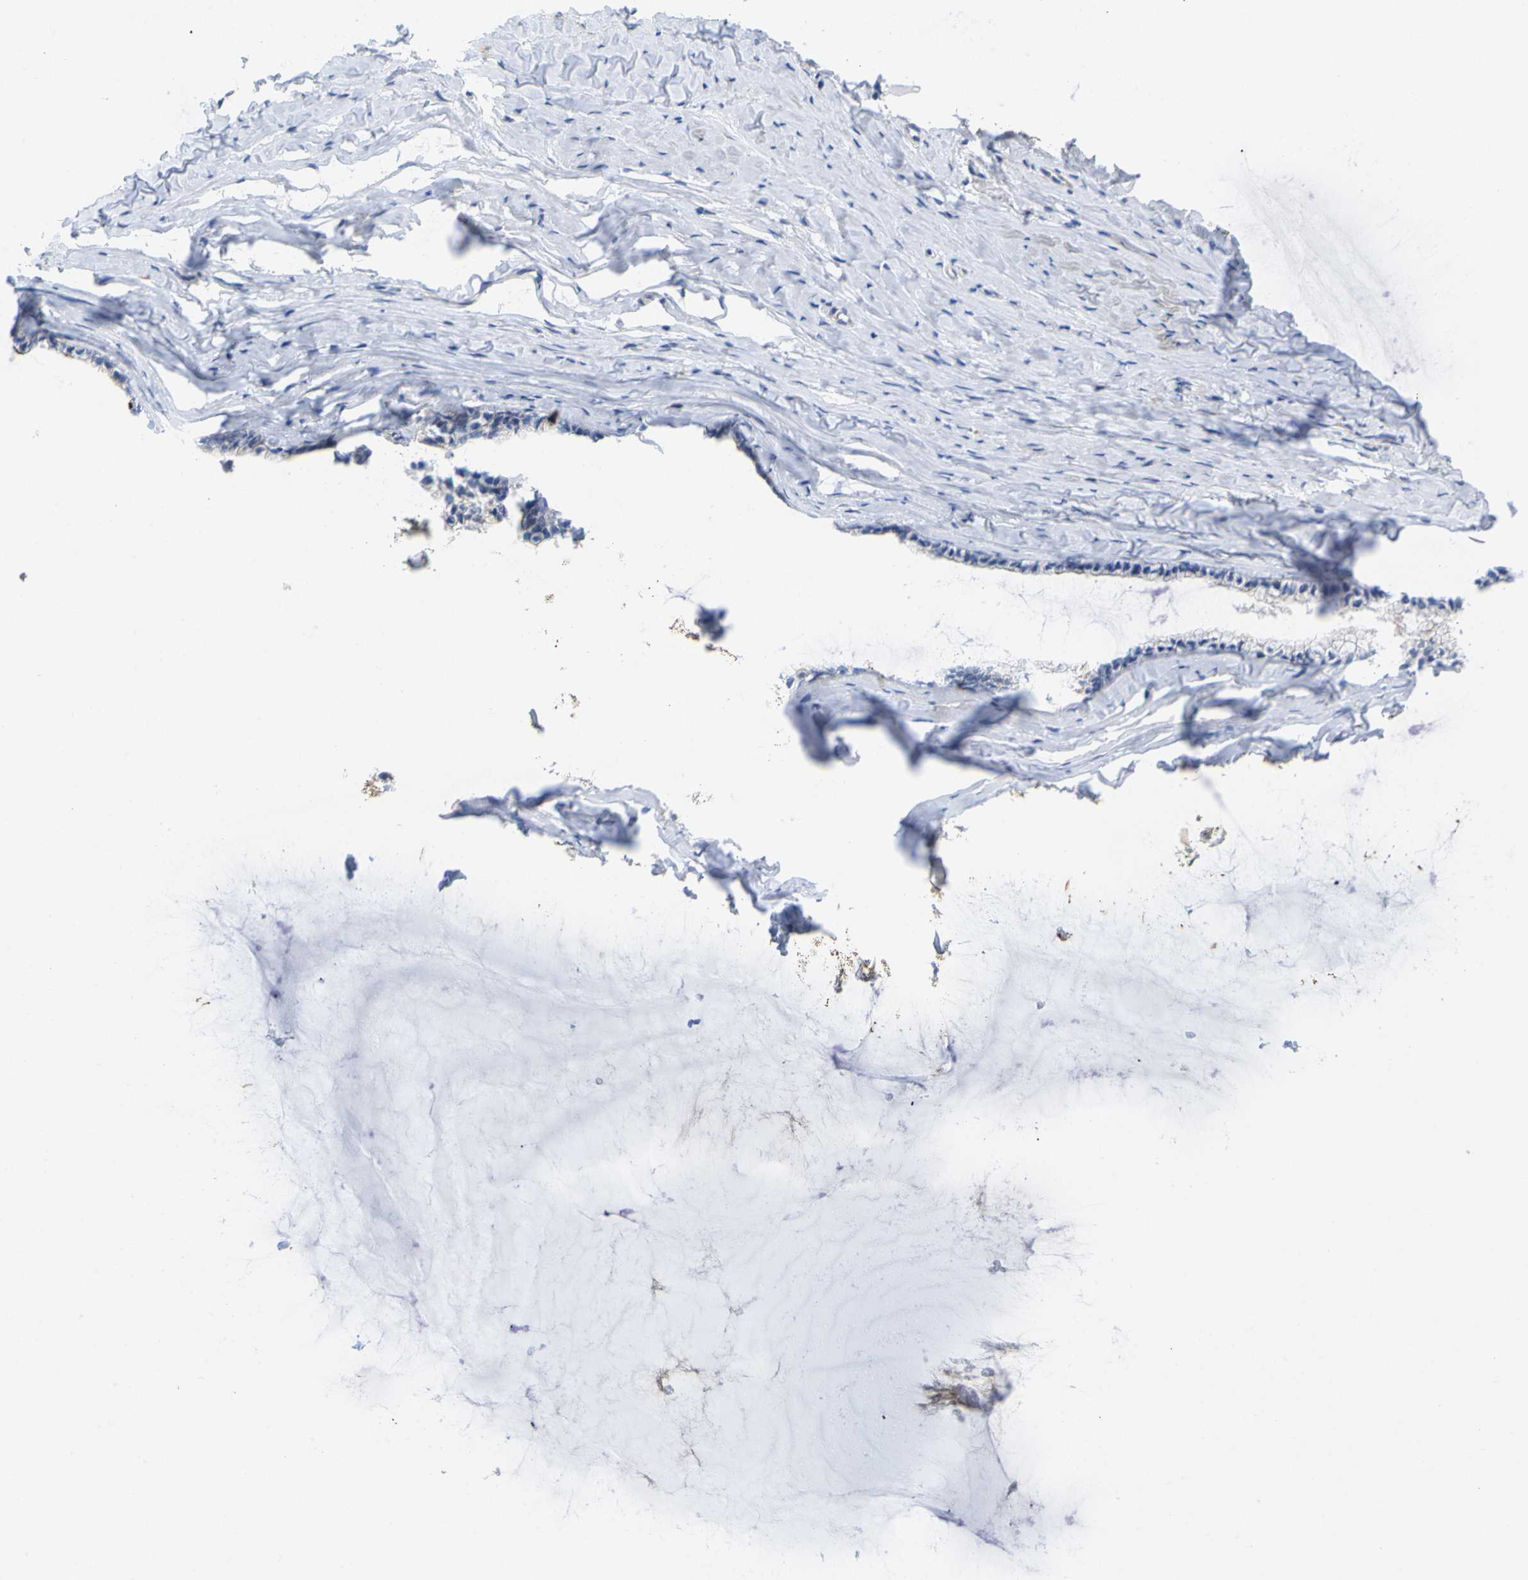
{"staining": {"intensity": "moderate", "quantity": "25%-75%", "location": "cytoplasmic/membranous"}, "tissue": "cervix", "cell_type": "Glandular cells", "image_type": "normal", "snomed": [{"axis": "morphology", "description": "Normal tissue, NOS"}, {"axis": "topography", "description": "Cervix"}], "caption": "A micrograph of human cervix stained for a protein shows moderate cytoplasmic/membranous brown staining in glandular cells. (DAB (3,3'-diaminobenzidine) IHC, brown staining for protein, blue staining for nuclei).", "gene": "USH1C", "patient": {"sex": "female", "age": 39}}